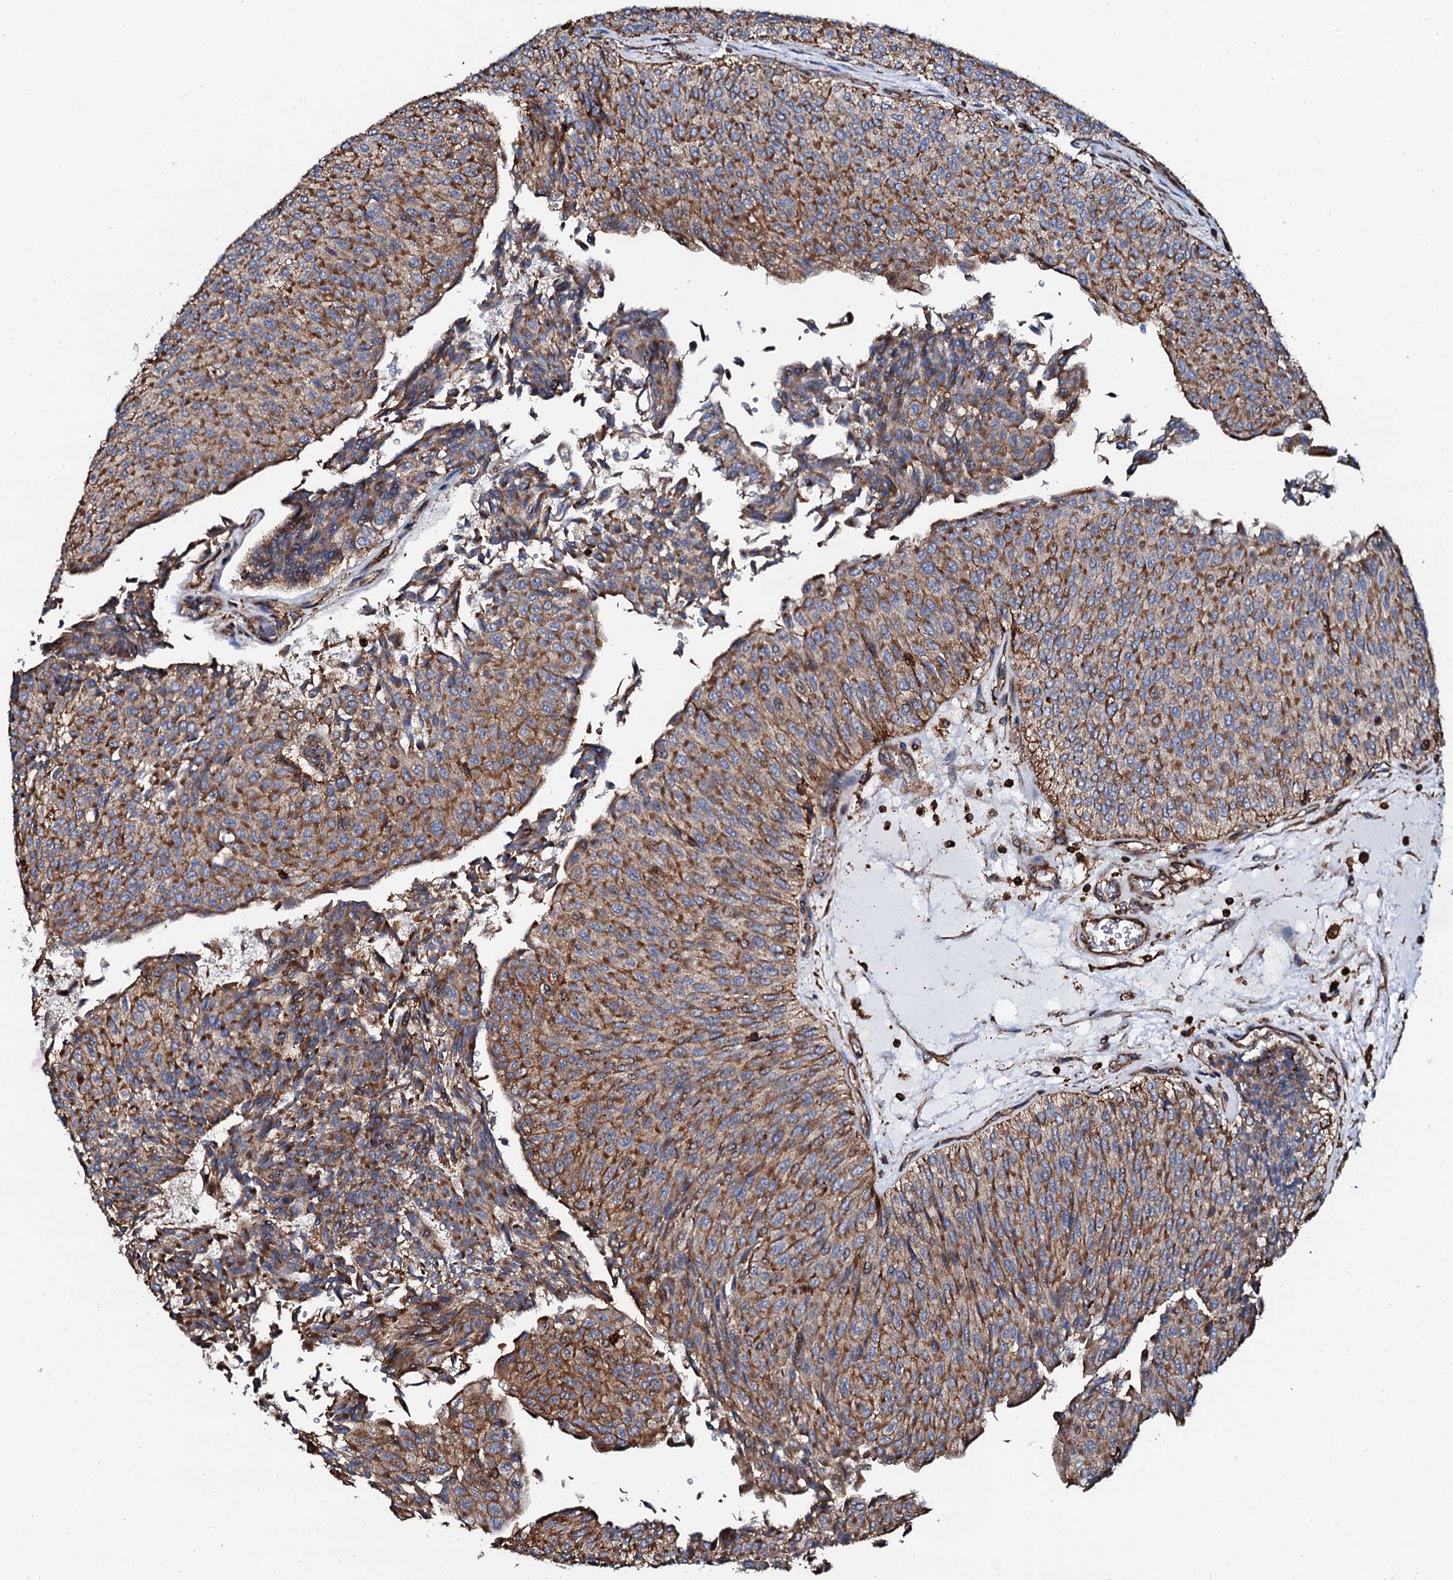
{"staining": {"intensity": "moderate", "quantity": ">75%", "location": "cytoplasmic/membranous"}, "tissue": "urothelial cancer", "cell_type": "Tumor cells", "image_type": "cancer", "snomed": [{"axis": "morphology", "description": "Urothelial carcinoma, Low grade"}, {"axis": "topography", "description": "Urinary bladder"}], "caption": "Urothelial cancer stained with a brown dye exhibits moderate cytoplasmic/membranous positive positivity in approximately >75% of tumor cells.", "gene": "INTS10", "patient": {"sex": "male", "age": 78}}